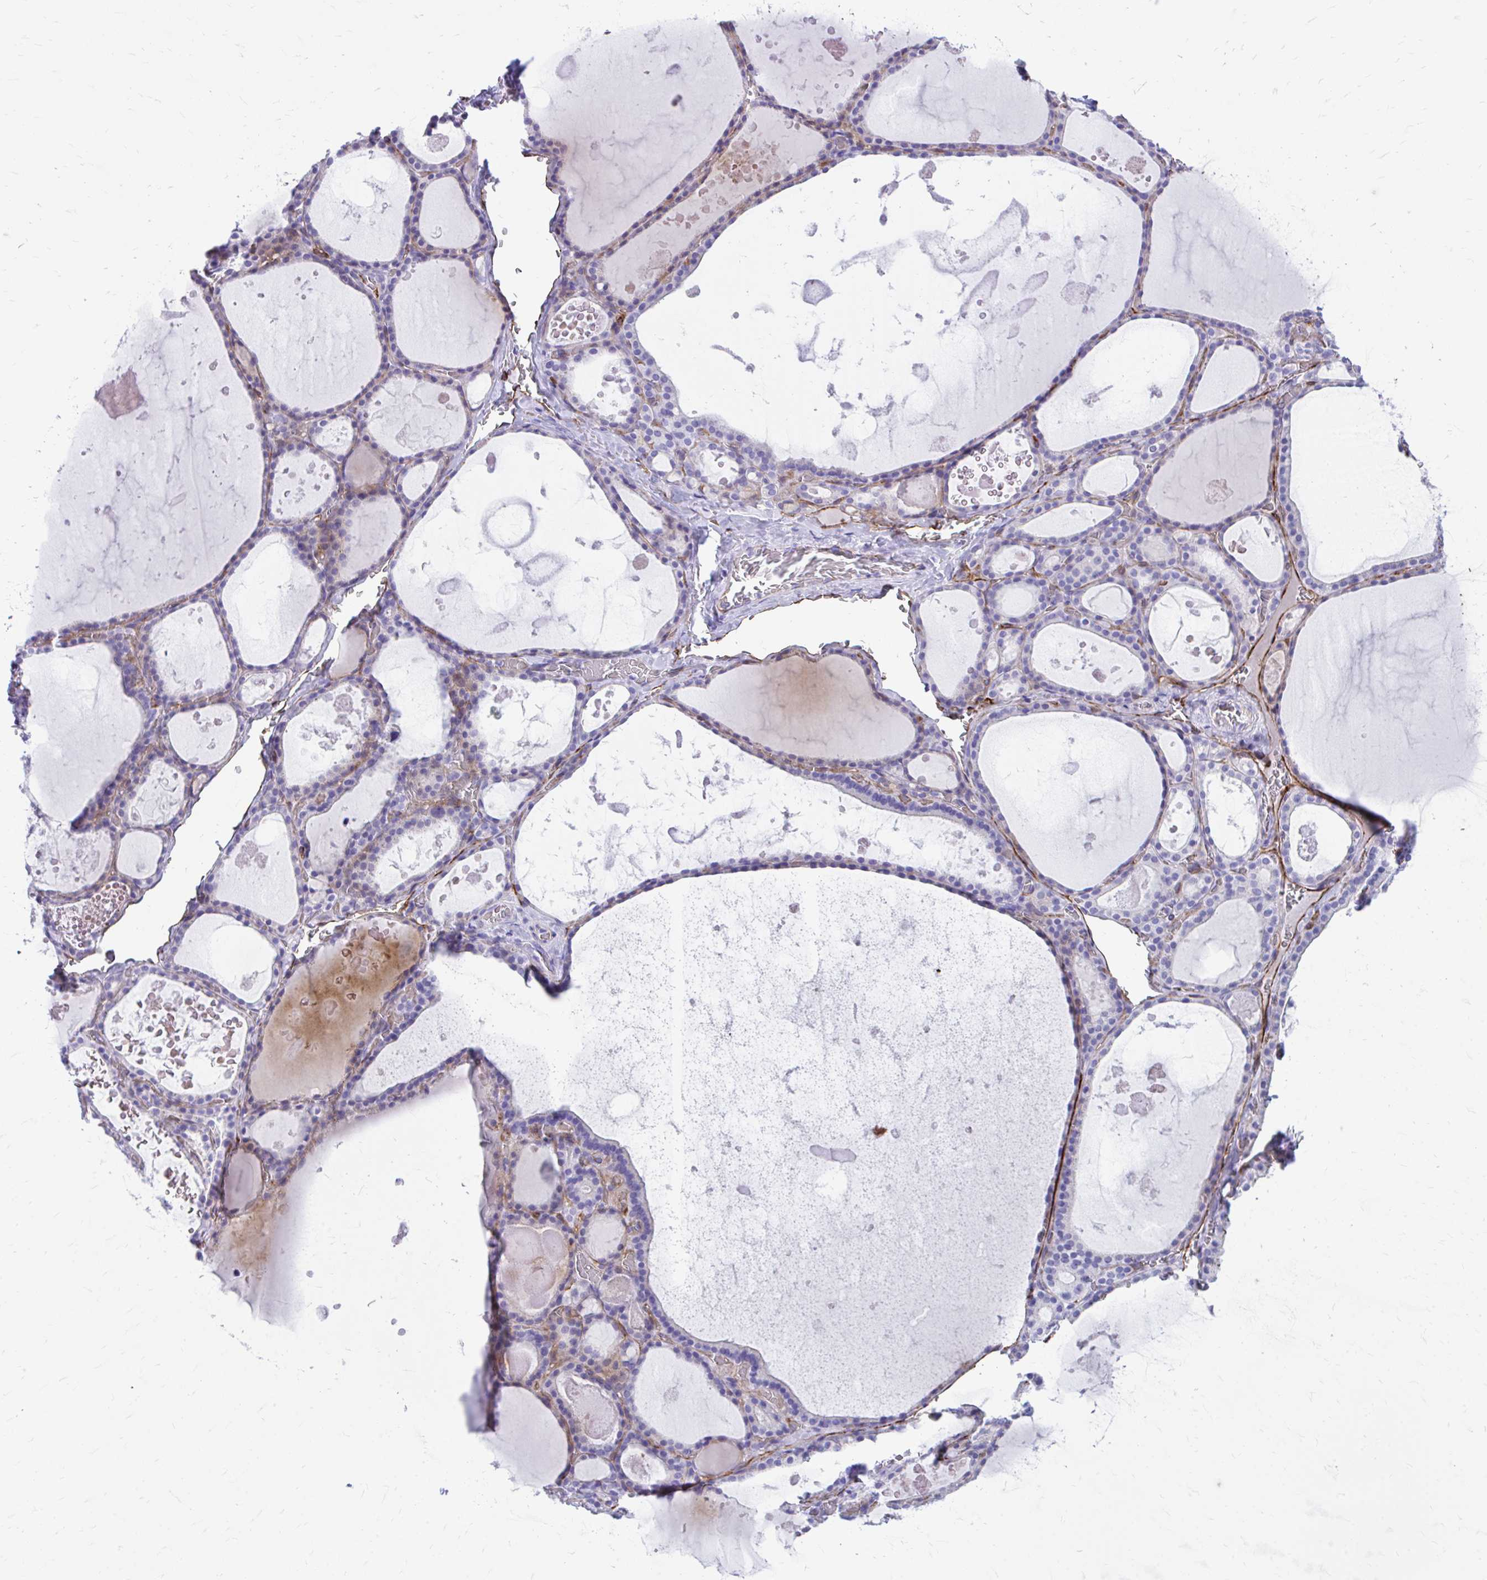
{"staining": {"intensity": "negative", "quantity": "none", "location": "none"}, "tissue": "thyroid gland", "cell_type": "Glandular cells", "image_type": "normal", "snomed": [{"axis": "morphology", "description": "Normal tissue, NOS"}, {"axis": "topography", "description": "Thyroid gland"}], "caption": "This is a image of immunohistochemistry (IHC) staining of unremarkable thyroid gland, which shows no staining in glandular cells.", "gene": "ENSG00000285953", "patient": {"sex": "male", "age": 56}}